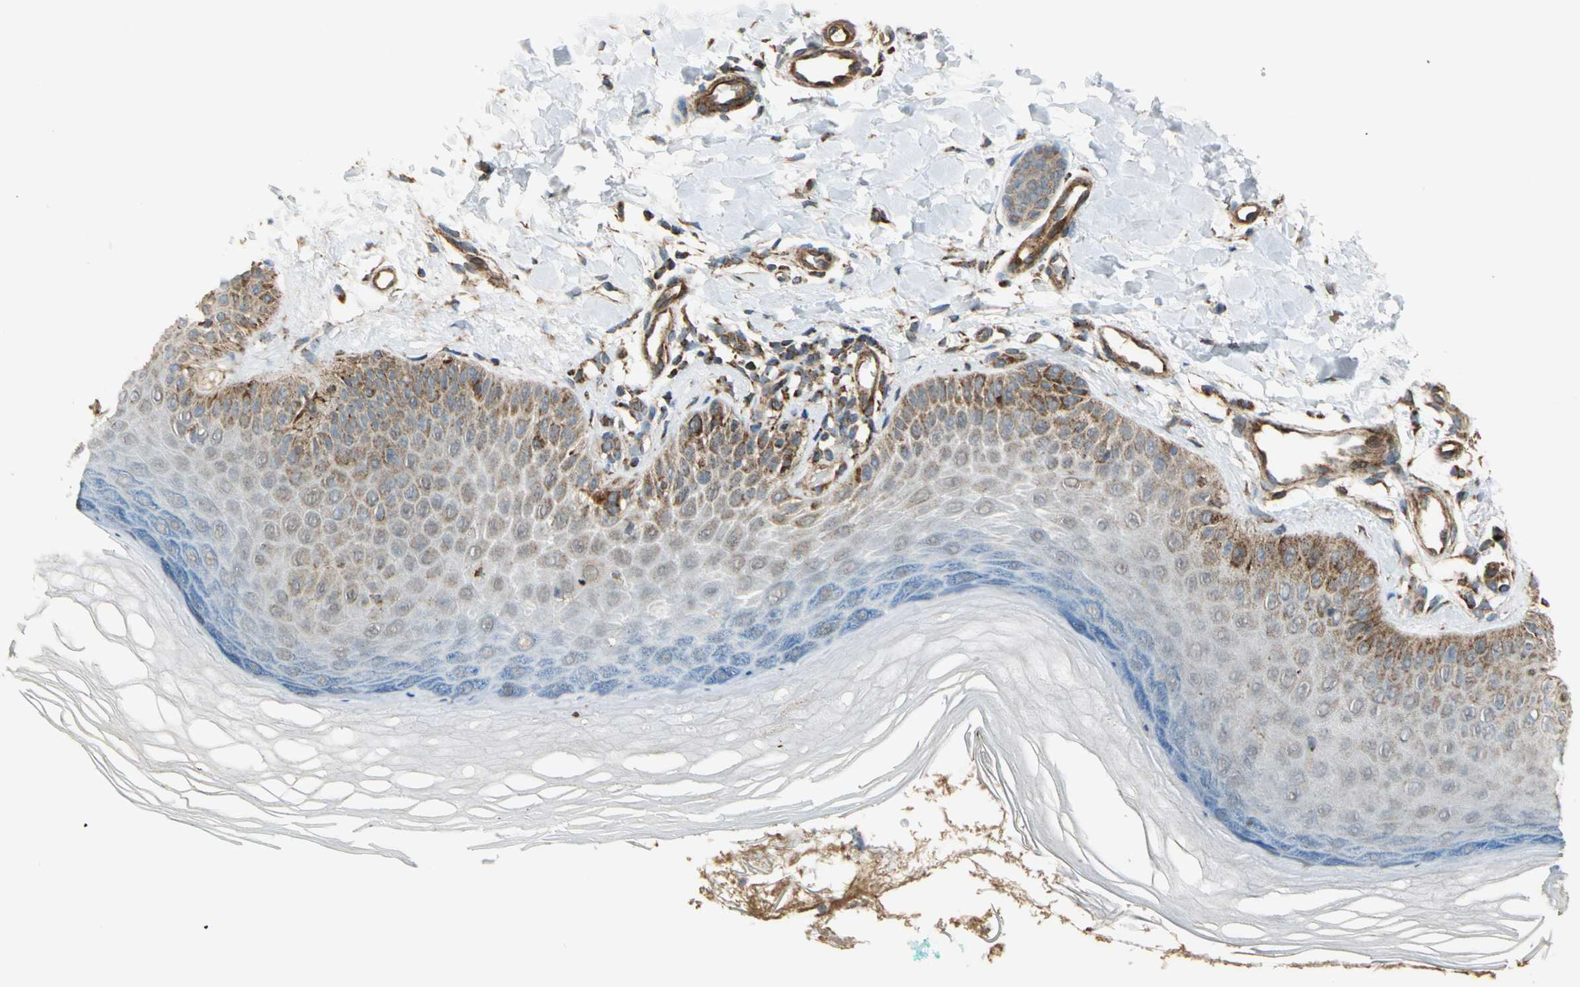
{"staining": {"intensity": "moderate", "quantity": ">75%", "location": "cytoplasmic/membranous"}, "tissue": "skin", "cell_type": "Fibroblasts", "image_type": "normal", "snomed": [{"axis": "morphology", "description": "Normal tissue, NOS"}, {"axis": "topography", "description": "Skin"}], "caption": "Immunohistochemical staining of unremarkable skin reveals moderate cytoplasmic/membranous protein positivity in approximately >75% of fibroblasts. (brown staining indicates protein expression, while blue staining denotes nuclei).", "gene": "MRPS22", "patient": {"sex": "male", "age": 26}}